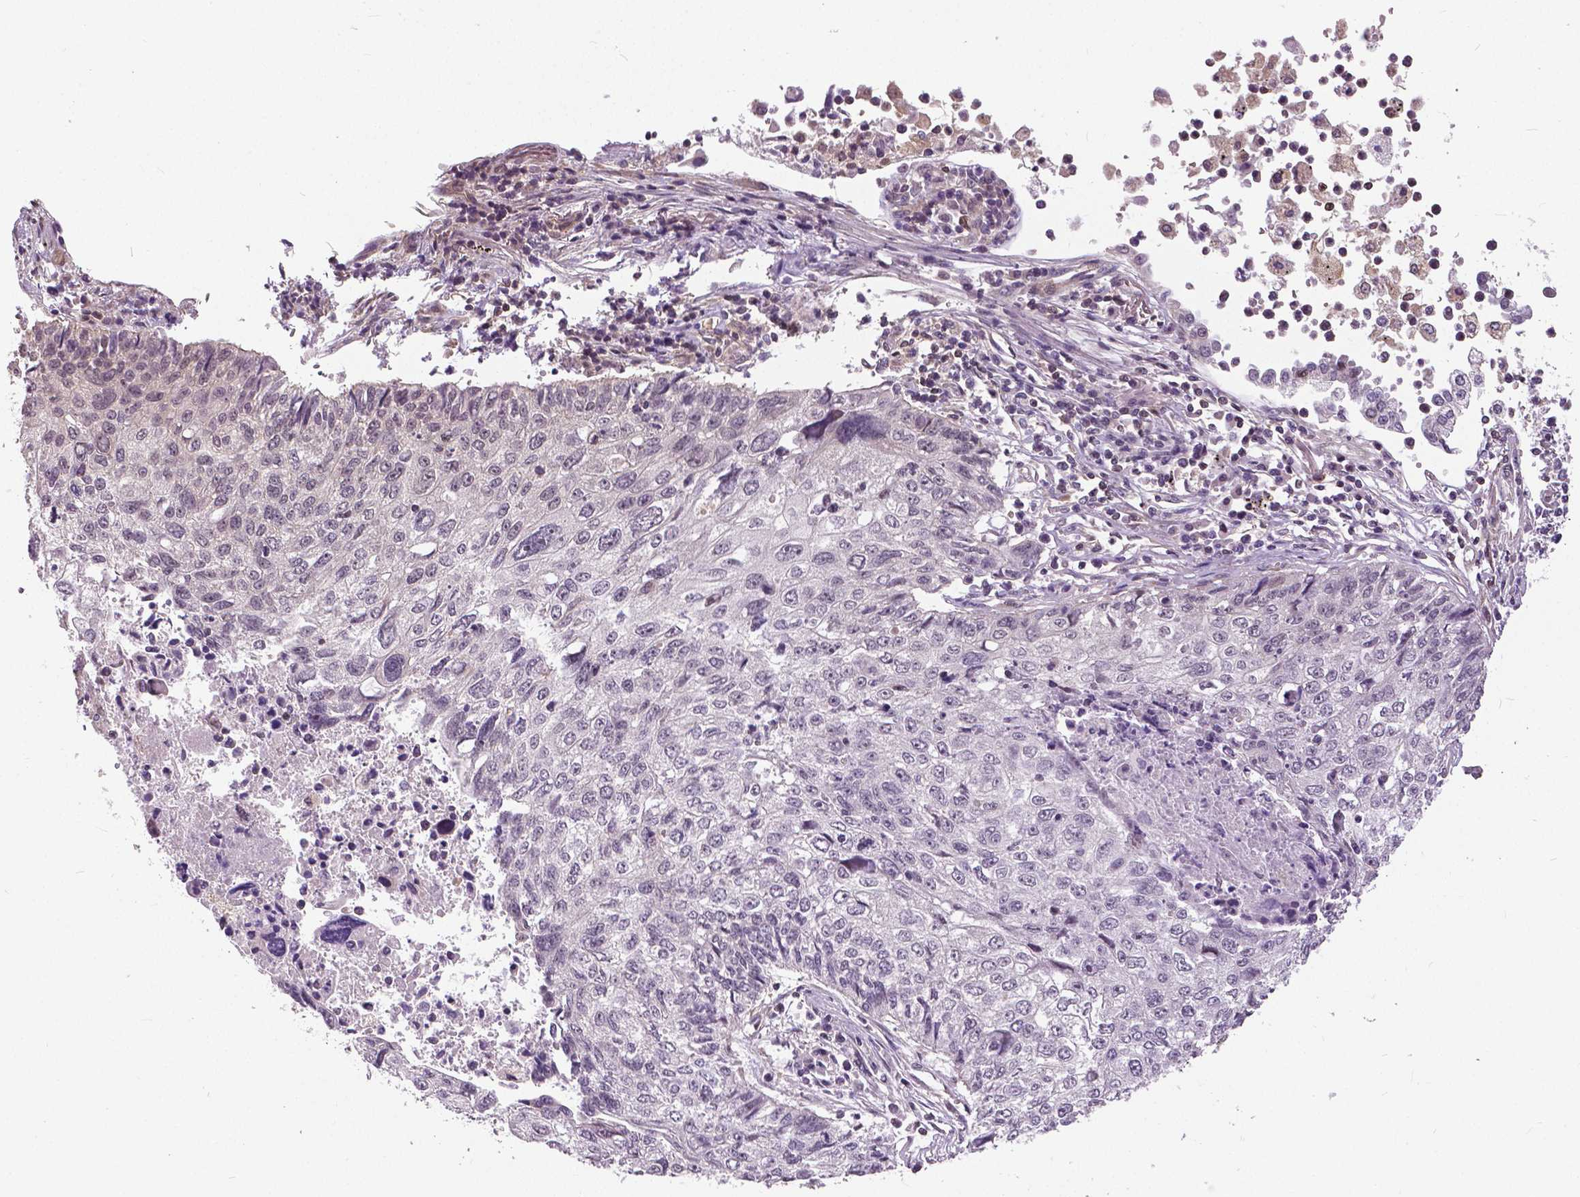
{"staining": {"intensity": "negative", "quantity": "none", "location": "none"}, "tissue": "lung cancer", "cell_type": "Tumor cells", "image_type": "cancer", "snomed": [{"axis": "morphology", "description": "Normal morphology"}, {"axis": "morphology", "description": "Aneuploidy"}, {"axis": "morphology", "description": "Squamous cell carcinoma, NOS"}, {"axis": "topography", "description": "Lymph node"}, {"axis": "topography", "description": "Lung"}], "caption": "A high-resolution histopathology image shows immunohistochemistry staining of aneuploidy (lung), which exhibits no significant expression in tumor cells. (DAB (3,3'-diaminobenzidine) immunohistochemistry visualized using brightfield microscopy, high magnification).", "gene": "ANXA13", "patient": {"sex": "female", "age": 76}}